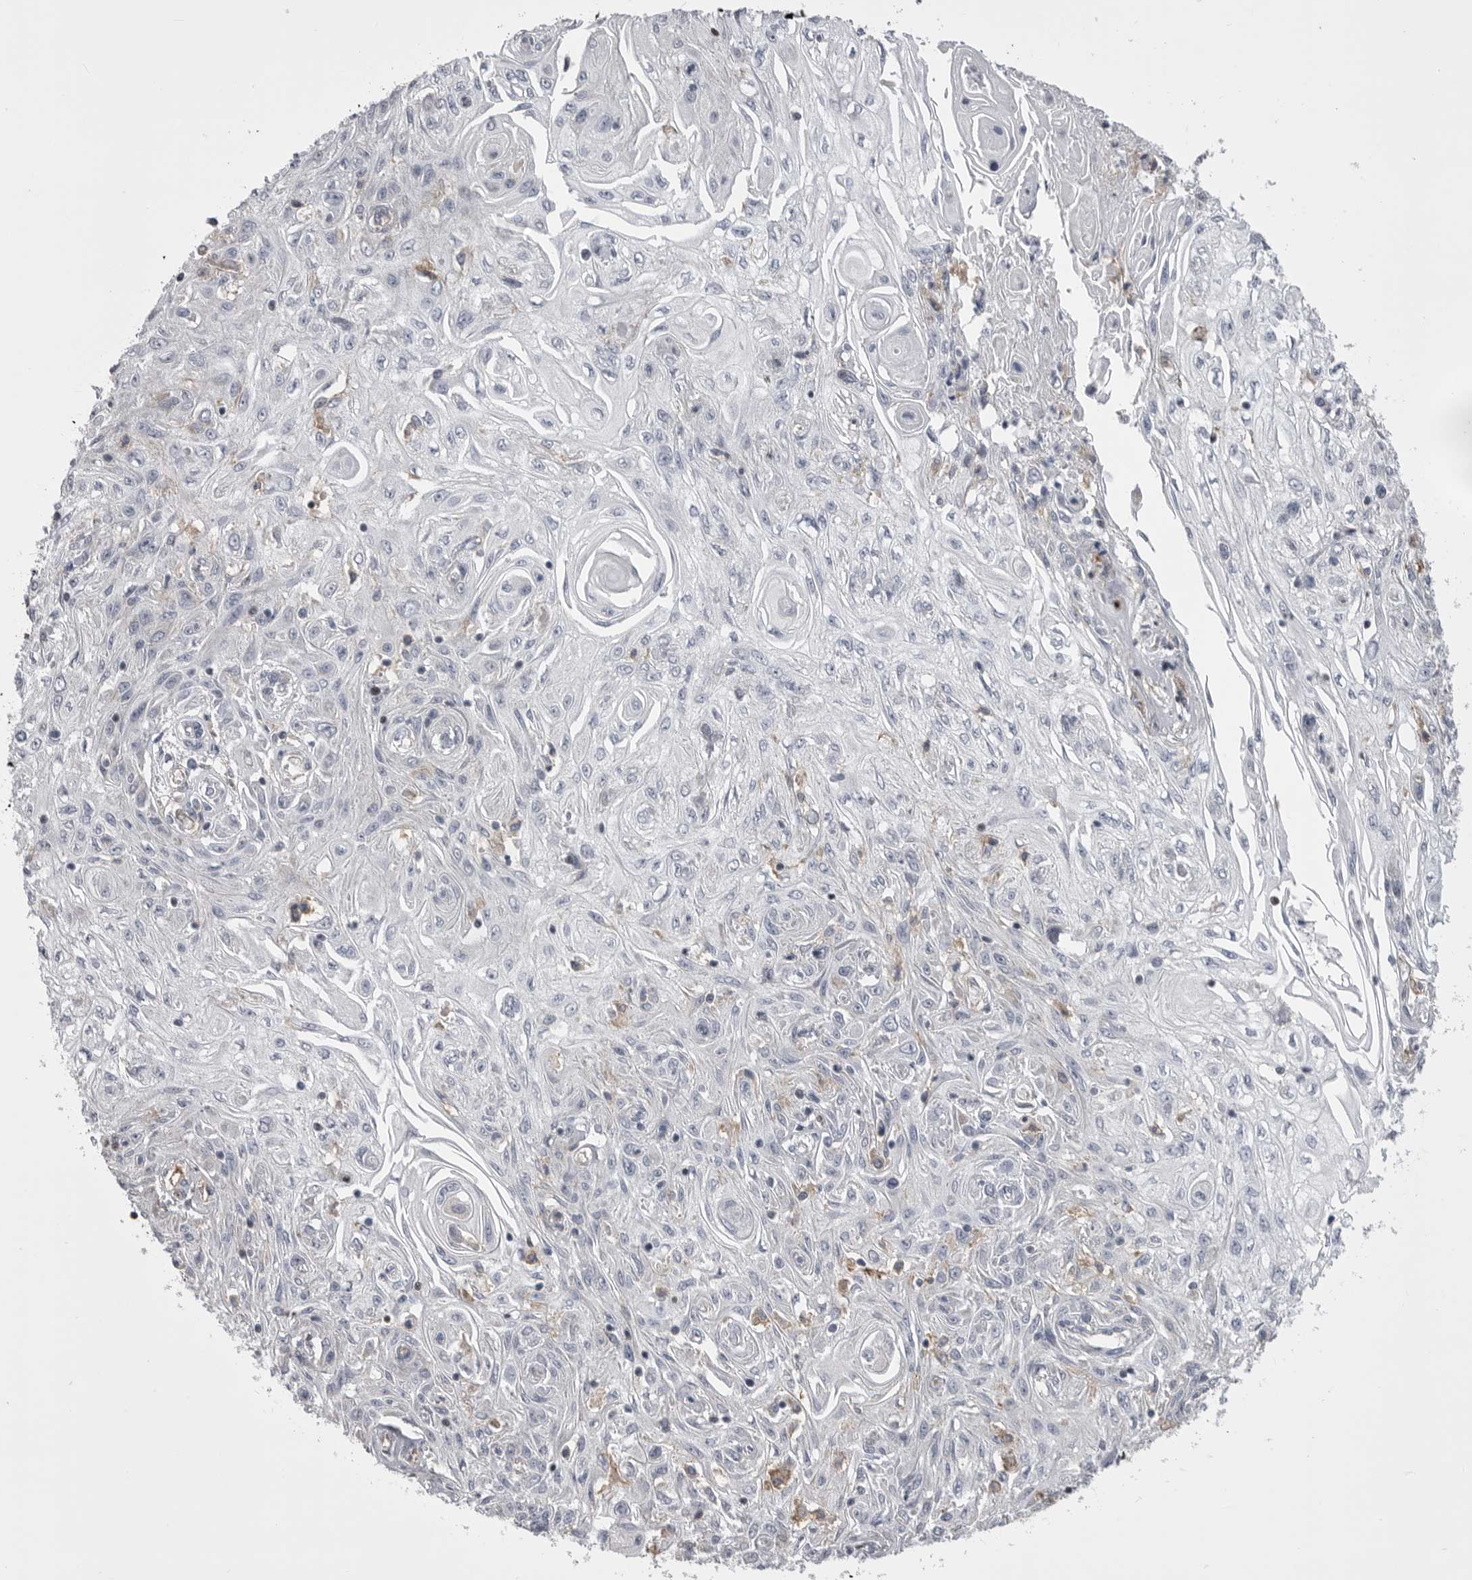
{"staining": {"intensity": "negative", "quantity": "none", "location": "none"}, "tissue": "skin cancer", "cell_type": "Tumor cells", "image_type": "cancer", "snomed": [{"axis": "morphology", "description": "Squamous cell carcinoma, NOS"}, {"axis": "morphology", "description": "Squamous cell carcinoma, metastatic, NOS"}, {"axis": "topography", "description": "Skin"}, {"axis": "topography", "description": "Lymph node"}], "caption": "Human skin metastatic squamous cell carcinoma stained for a protein using immunohistochemistry demonstrates no staining in tumor cells.", "gene": "OPLAH", "patient": {"sex": "male", "age": 75}}